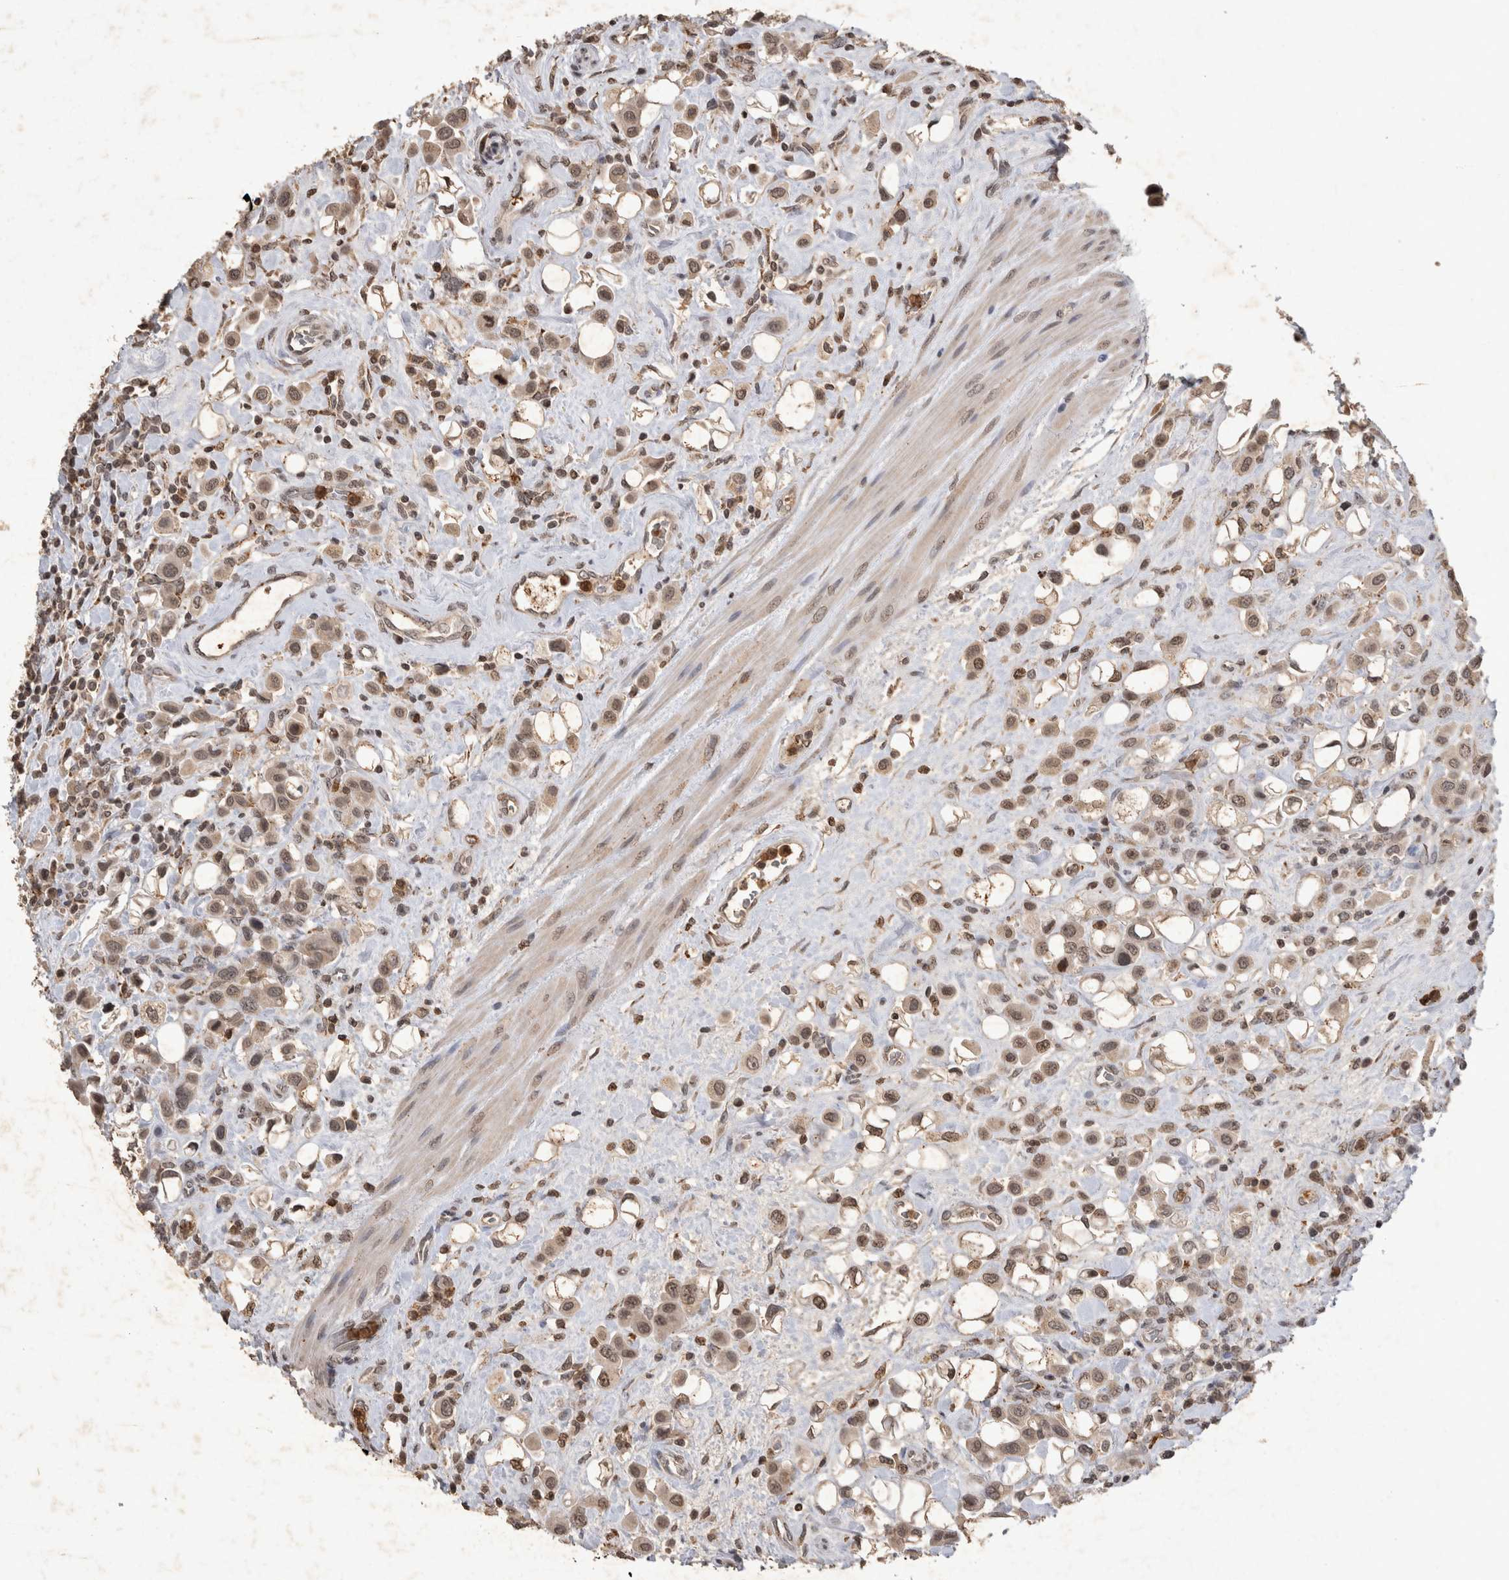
{"staining": {"intensity": "weak", "quantity": ">75%", "location": "cytoplasmic/membranous,nuclear"}, "tissue": "urothelial cancer", "cell_type": "Tumor cells", "image_type": "cancer", "snomed": [{"axis": "morphology", "description": "Urothelial carcinoma, High grade"}, {"axis": "topography", "description": "Urinary bladder"}], "caption": "Protein staining of urothelial cancer tissue exhibits weak cytoplasmic/membranous and nuclear staining in approximately >75% of tumor cells.", "gene": "HRK", "patient": {"sex": "male", "age": 50}}